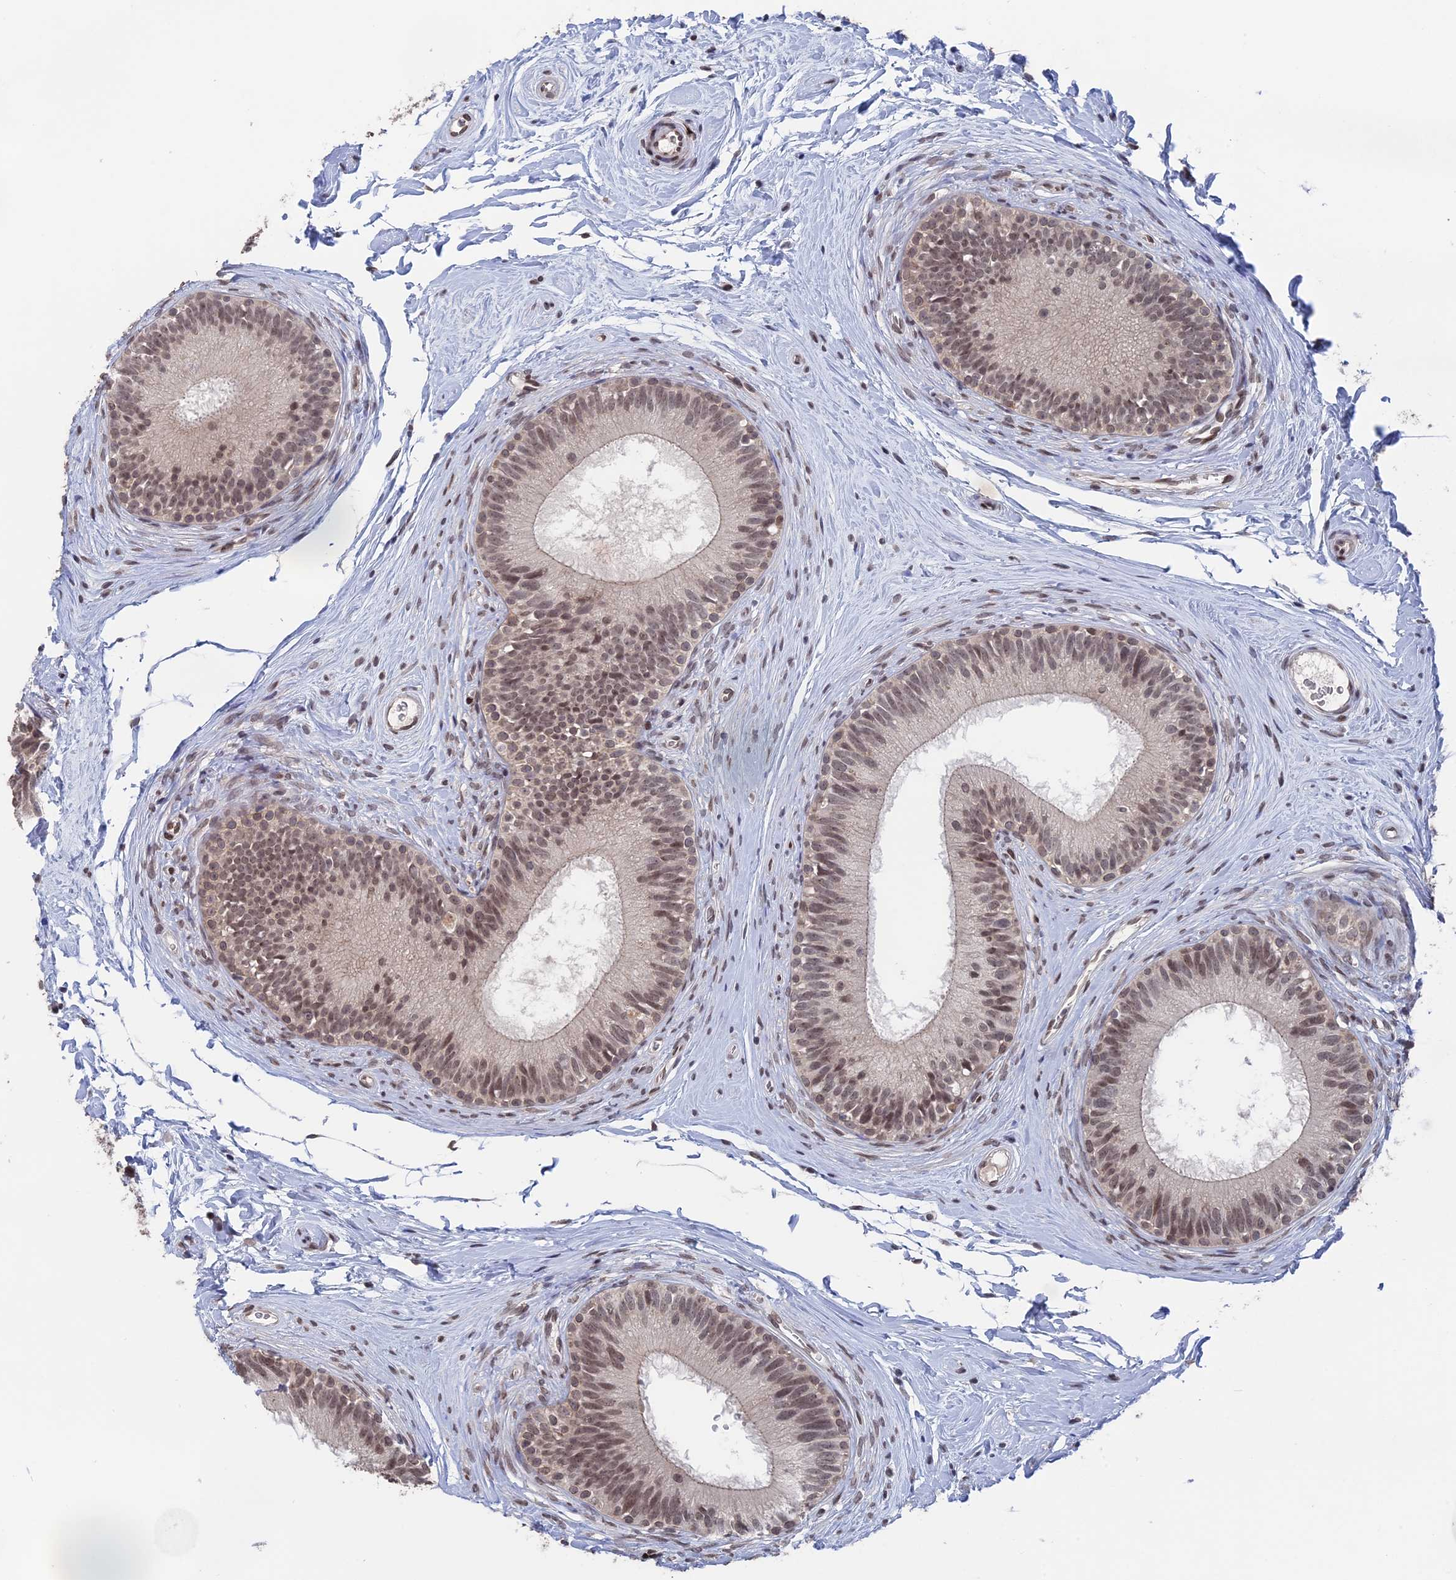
{"staining": {"intensity": "weak", "quantity": ">75%", "location": "nuclear"}, "tissue": "epididymis", "cell_type": "Glandular cells", "image_type": "normal", "snomed": [{"axis": "morphology", "description": "Normal tissue, NOS"}, {"axis": "topography", "description": "Epididymis"}], "caption": "Normal epididymis displays weak nuclear staining in approximately >75% of glandular cells.", "gene": "NR2C2AP", "patient": {"sex": "male", "age": 33}}